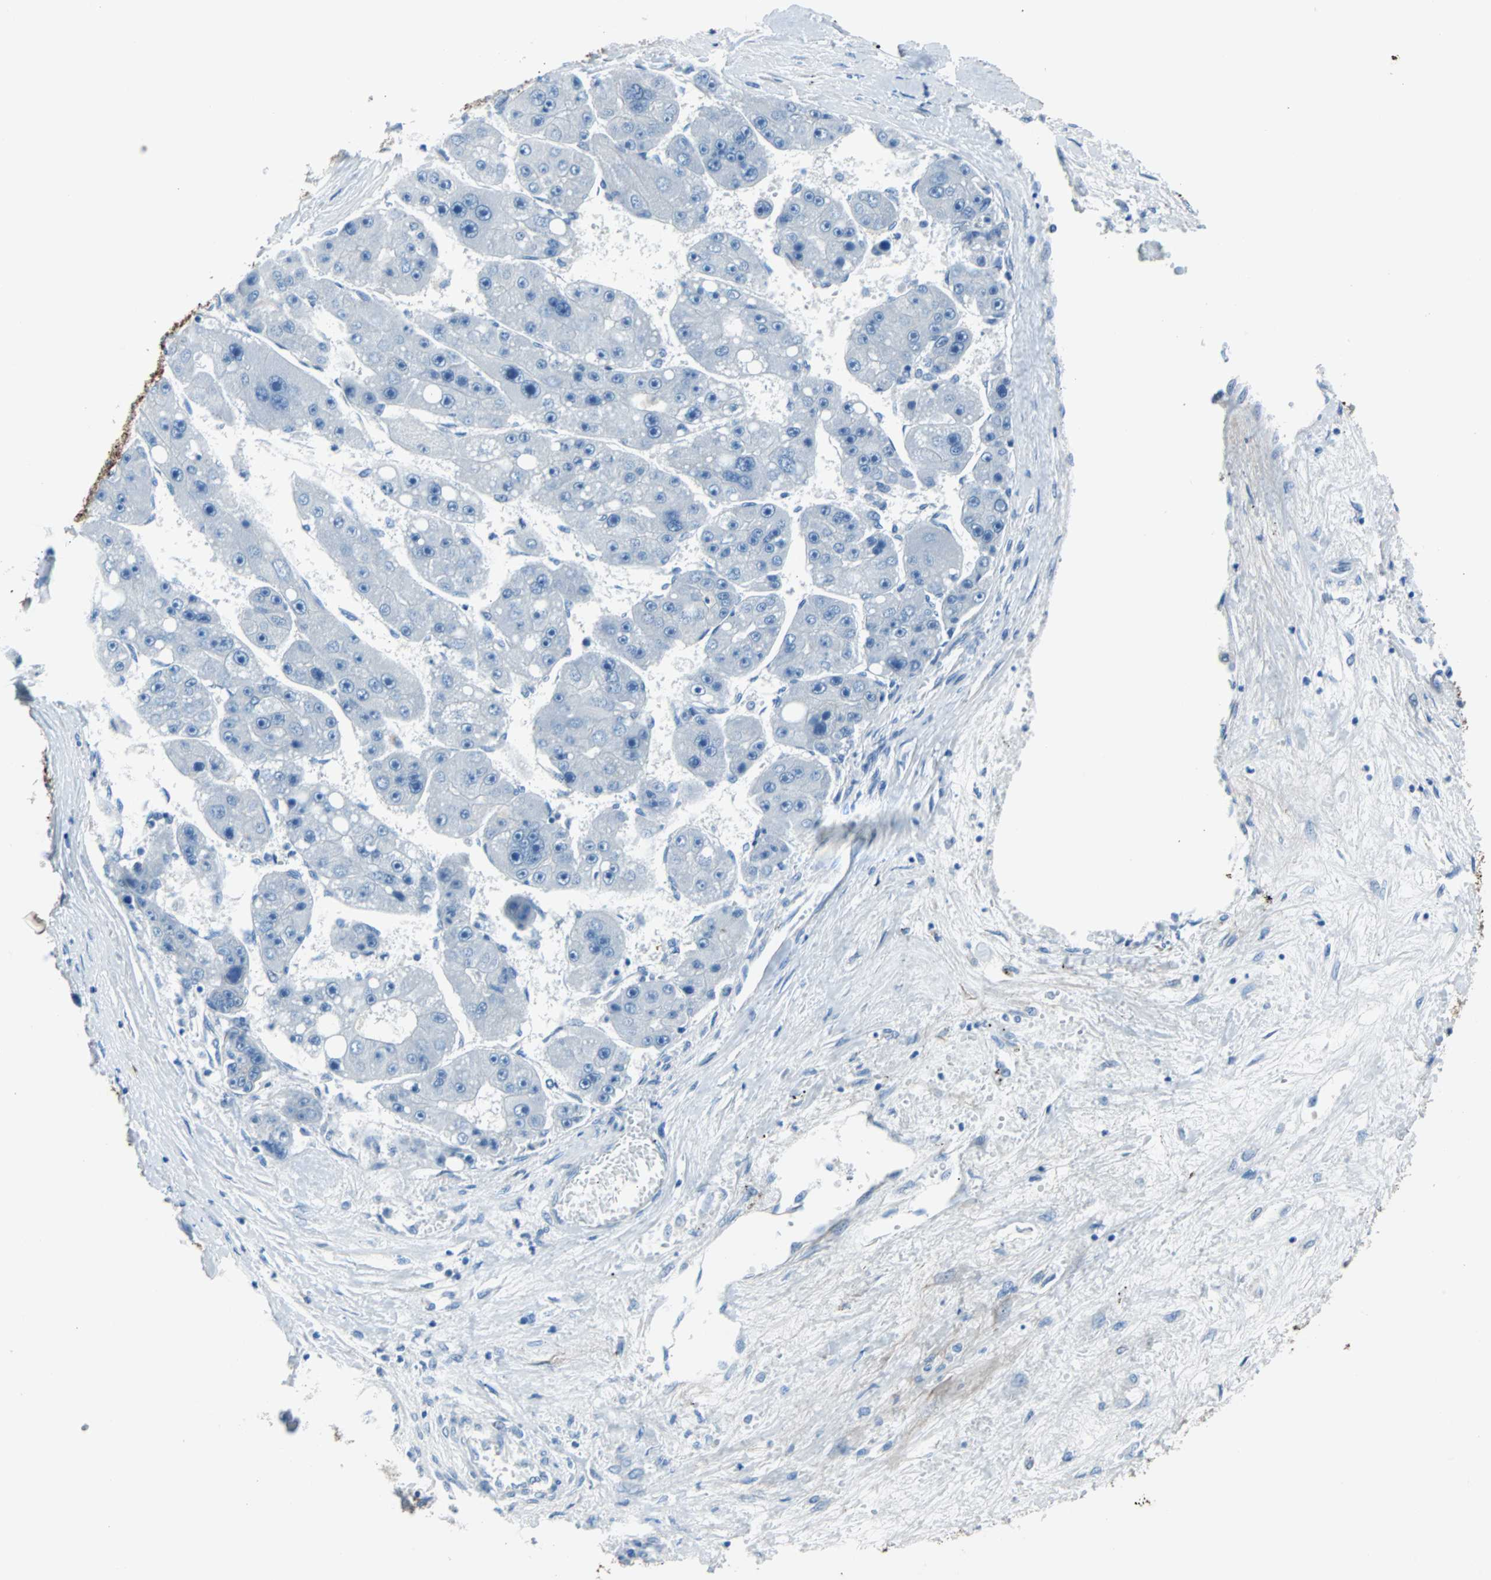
{"staining": {"intensity": "negative", "quantity": "none", "location": "none"}, "tissue": "liver cancer", "cell_type": "Tumor cells", "image_type": "cancer", "snomed": [{"axis": "morphology", "description": "Carcinoma, Hepatocellular, NOS"}, {"axis": "topography", "description": "Liver"}], "caption": "Immunohistochemistry photomicrograph of liver hepatocellular carcinoma stained for a protein (brown), which demonstrates no staining in tumor cells. (DAB immunohistochemistry (IHC) with hematoxylin counter stain).", "gene": "KRT7", "patient": {"sex": "female", "age": 61}}